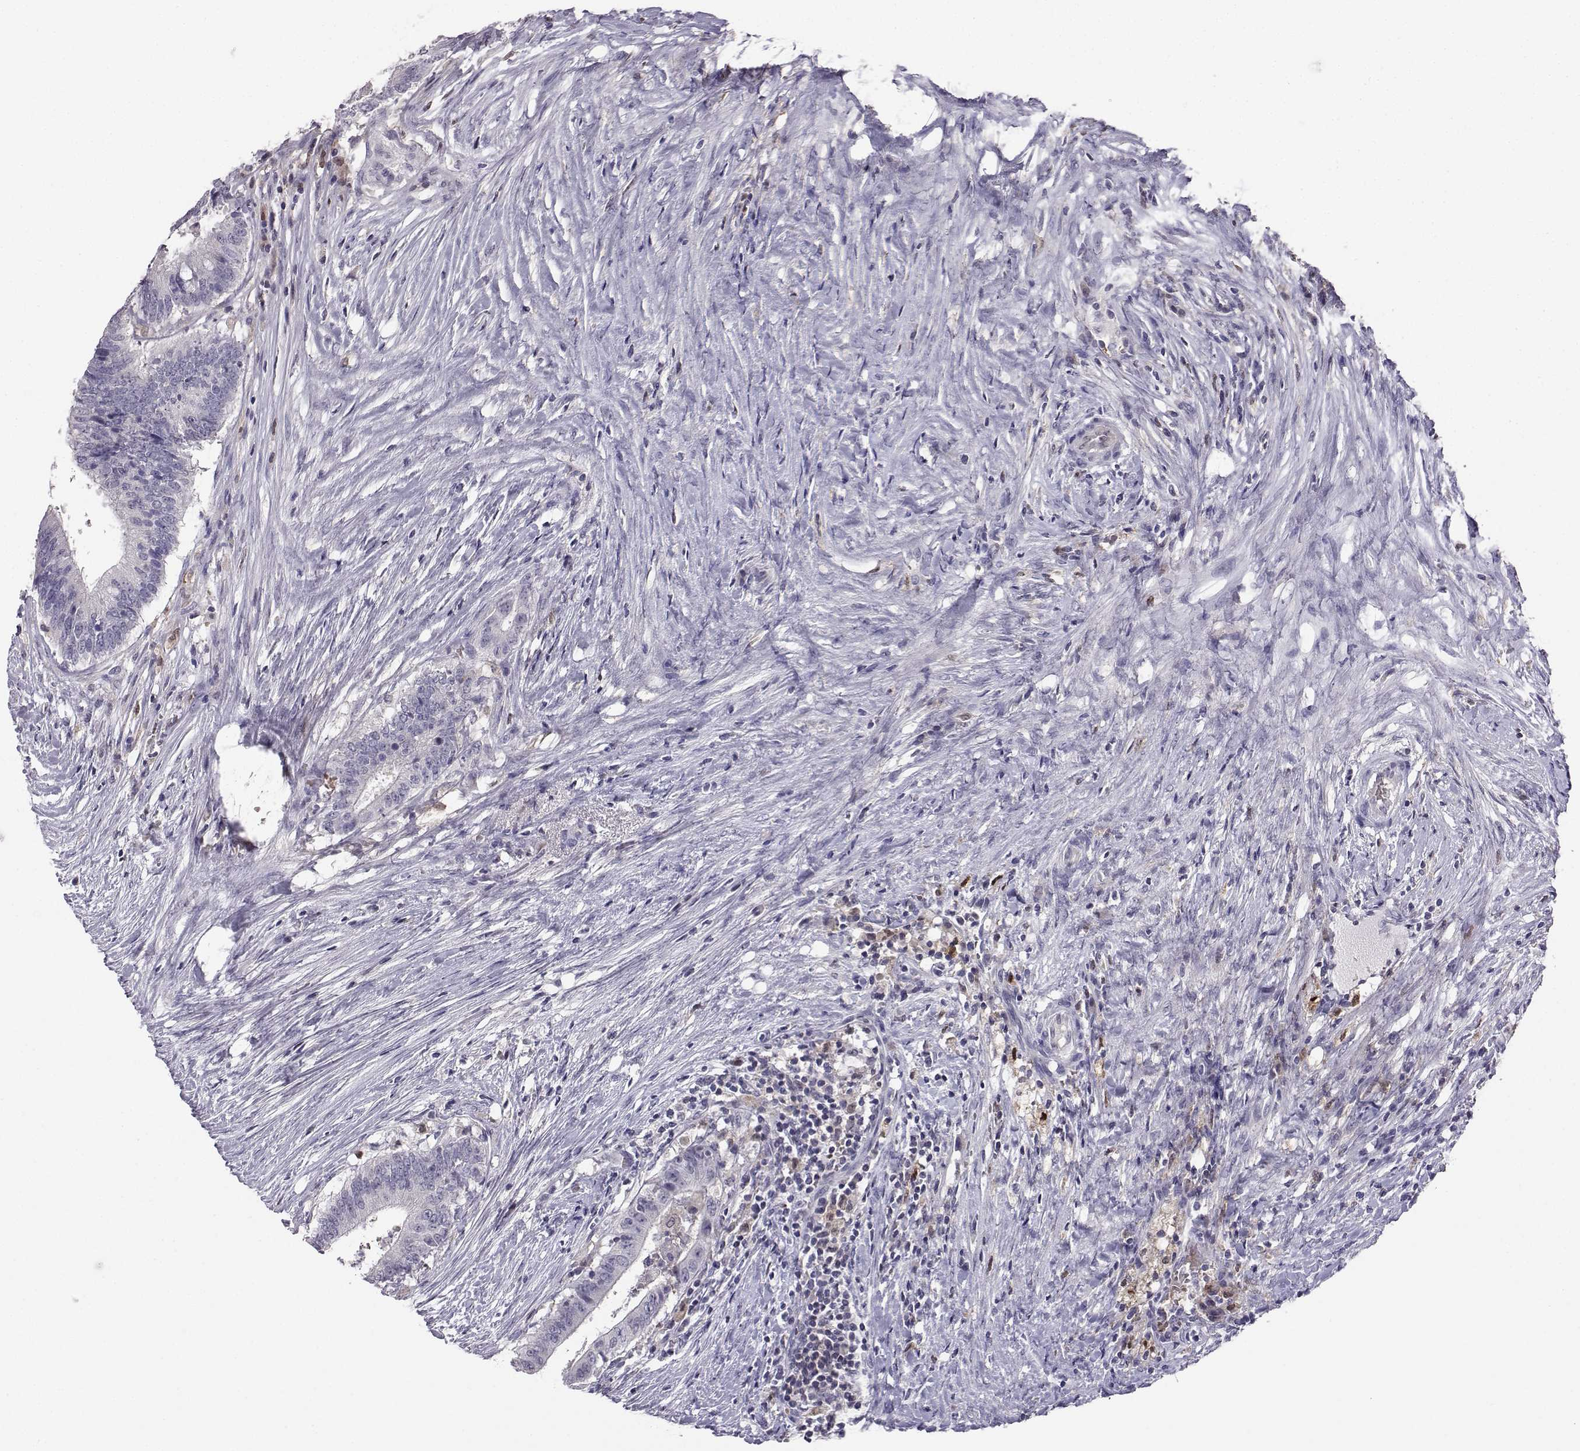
{"staining": {"intensity": "negative", "quantity": "none", "location": "none"}, "tissue": "colorectal cancer", "cell_type": "Tumor cells", "image_type": "cancer", "snomed": [{"axis": "morphology", "description": "Adenocarcinoma, NOS"}, {"axis": "topography", "description": "Colon"}], "caption": "Immunohistochemistry of human colorectal cancer displays no expression in tumor cells. (Stains: DAB immunohistochemistry with hematoxylin counter stain, Microscopy: brightfield microscopy at high magnification).", "gene": "AKR1B1", "patient": {"sex": "female", "age": 43}}